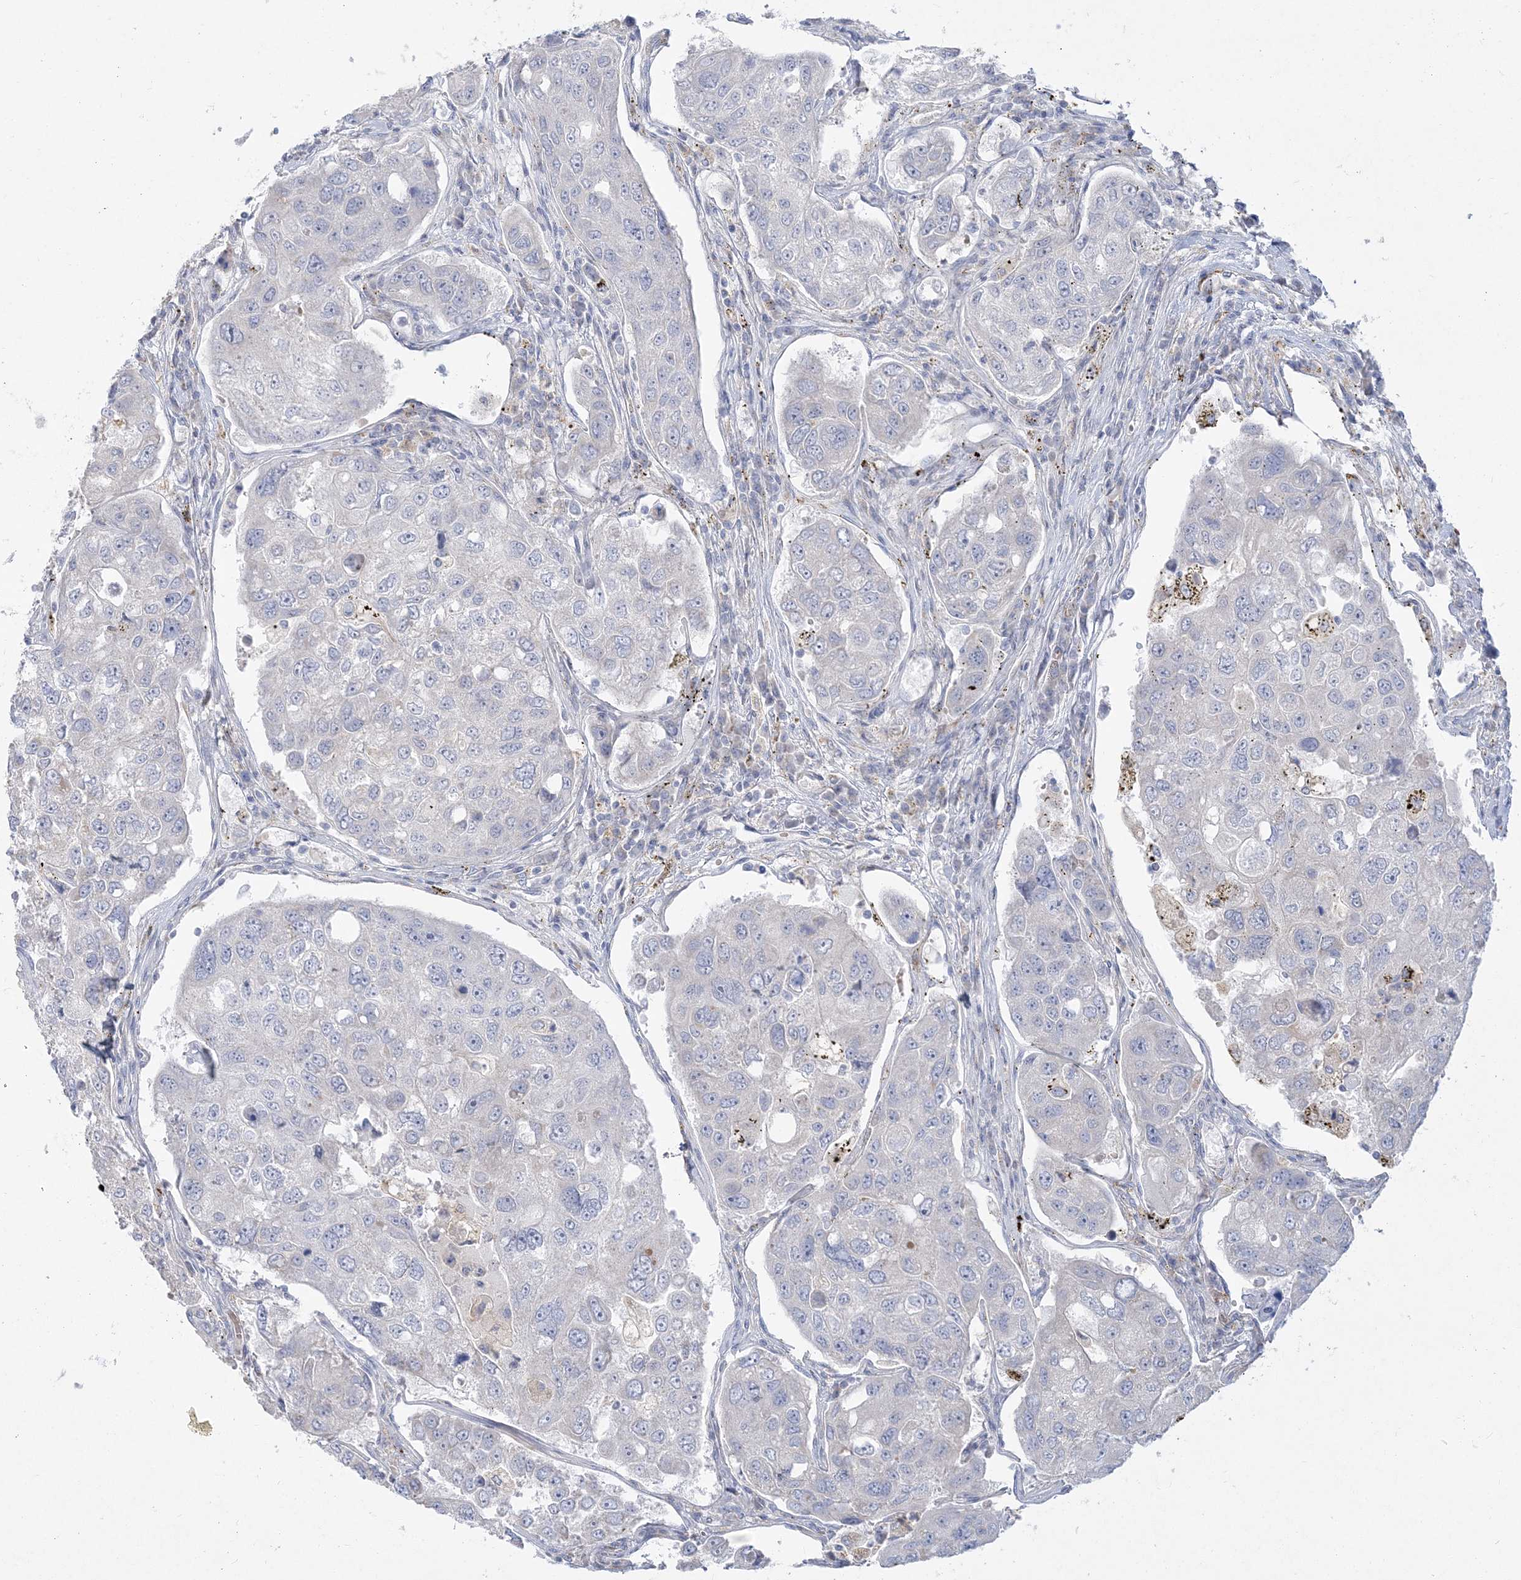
{"staining": {"intensity": "negative", "quantity": "none", "location": "none"}, "tissue": "urothelial cancer", "cell_type": "Tumor cells", "image_type": "cancer", "snomed": [{"axis": "morphology", "description": "Urothelial carcinoma, High grade"}, {"axis": "topography", "description": "Lymph node"}, {"axis": "topography", "description": "Urinary bladder"}], "caption": "Photomicrograph shows no protein expression in tumor cells of urothelial cancer tissue. Brightfield microscopy of immunohistochemistry (IHC) stained with DAB (3,3'-diaminobenzidine) (brown) and hematoxylin (blue), captured at high magnification.", "gene": "GPAT2", "patient": {"sex": "male", "age": 51}}